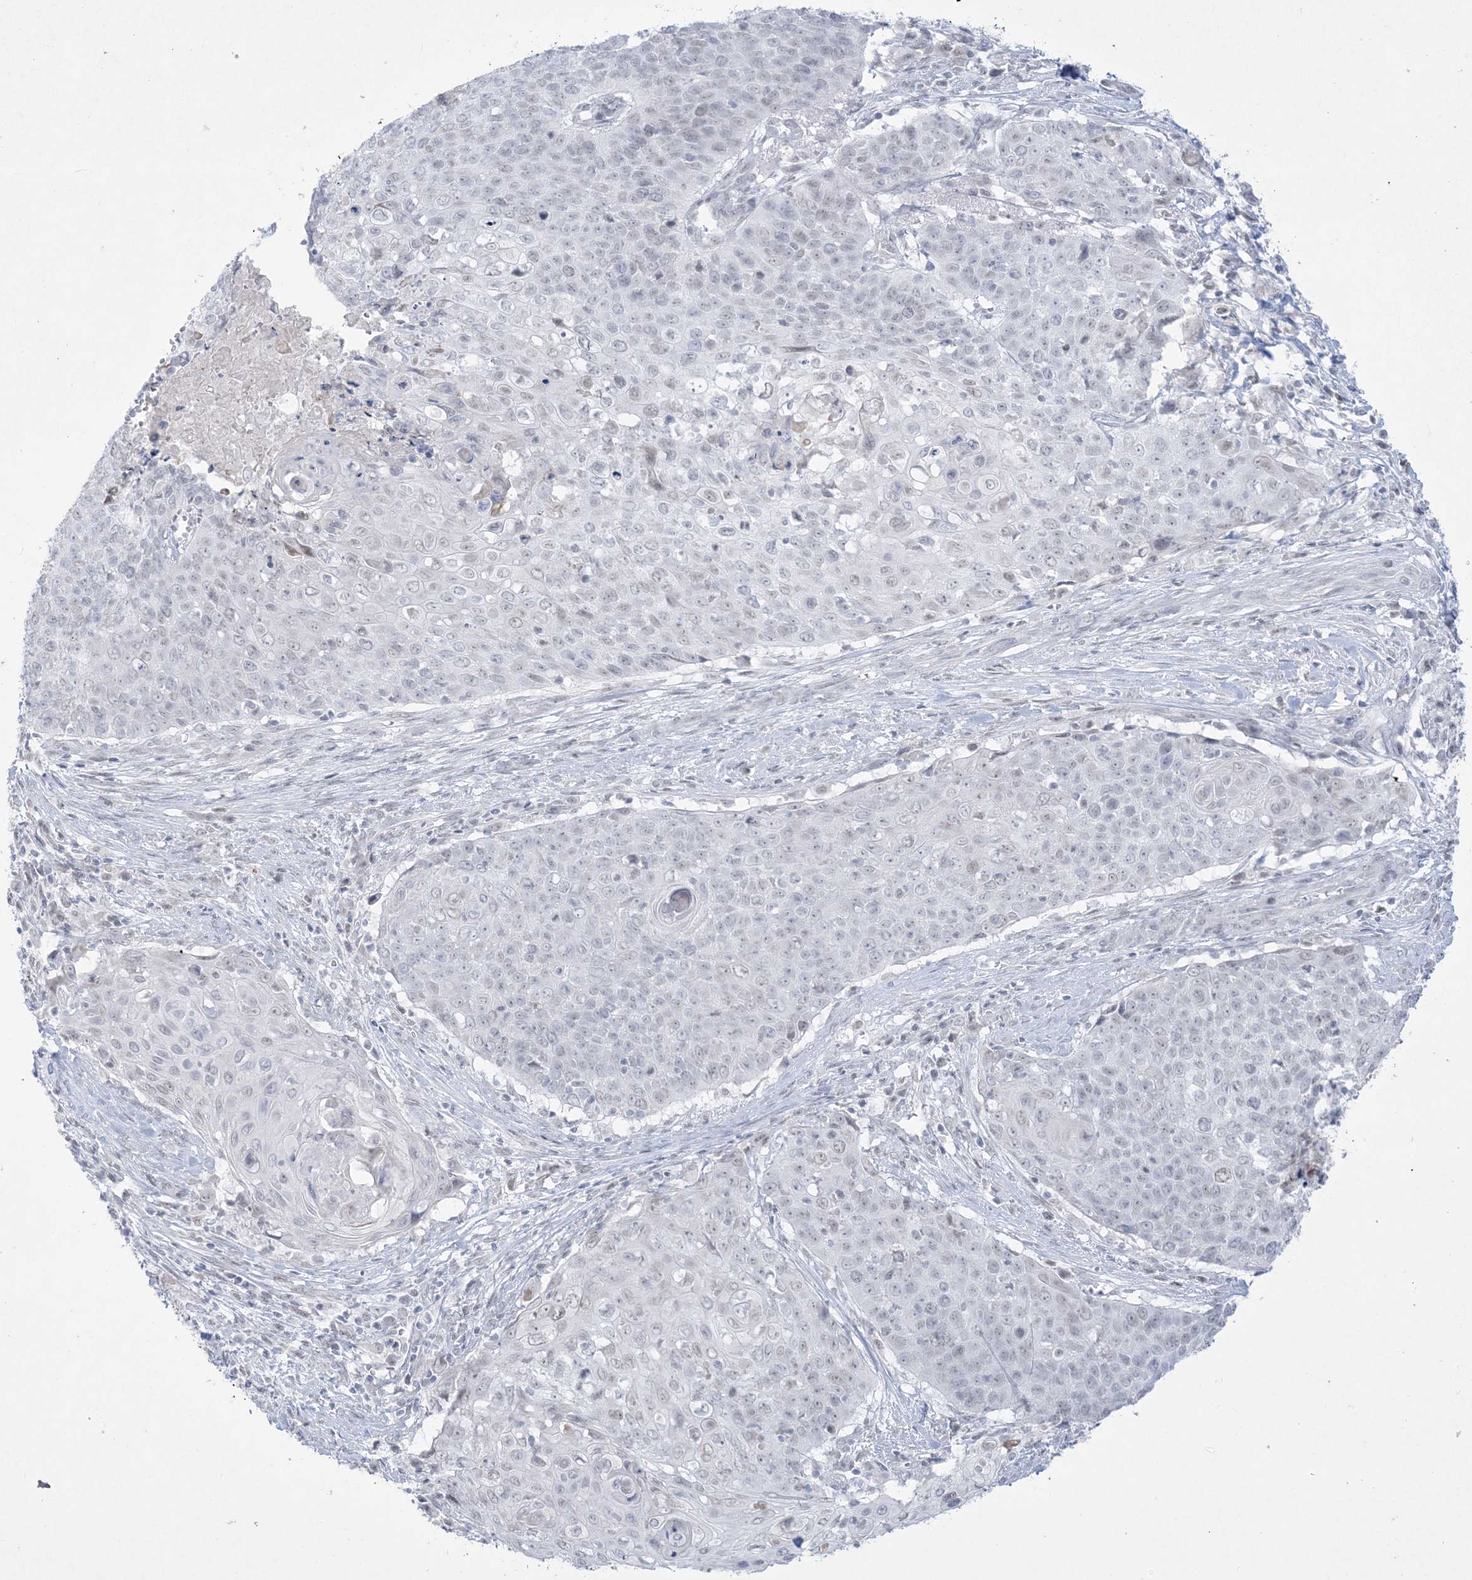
{"staining": {"intensity": "negative", "quantity": "none", "location": "none"}, "tissue": "cervical cancer", "cell_type": "Tumor cells", "image_type": "cancer", "snomed": [{"axis": "morphology", "description": "Squamous cell carcinoma, NOS"}, {"axis": "topography", "description": "Cervix"}], "caption": "Immunohistochemistry (IHC) histopathology image of neoplastic tissue: human cervical cancer stained with DAB exhibits no significant protein staining in tumor cells.", "gene": "HOMEZ", "patient": {"sex": "female", "age": 39}}